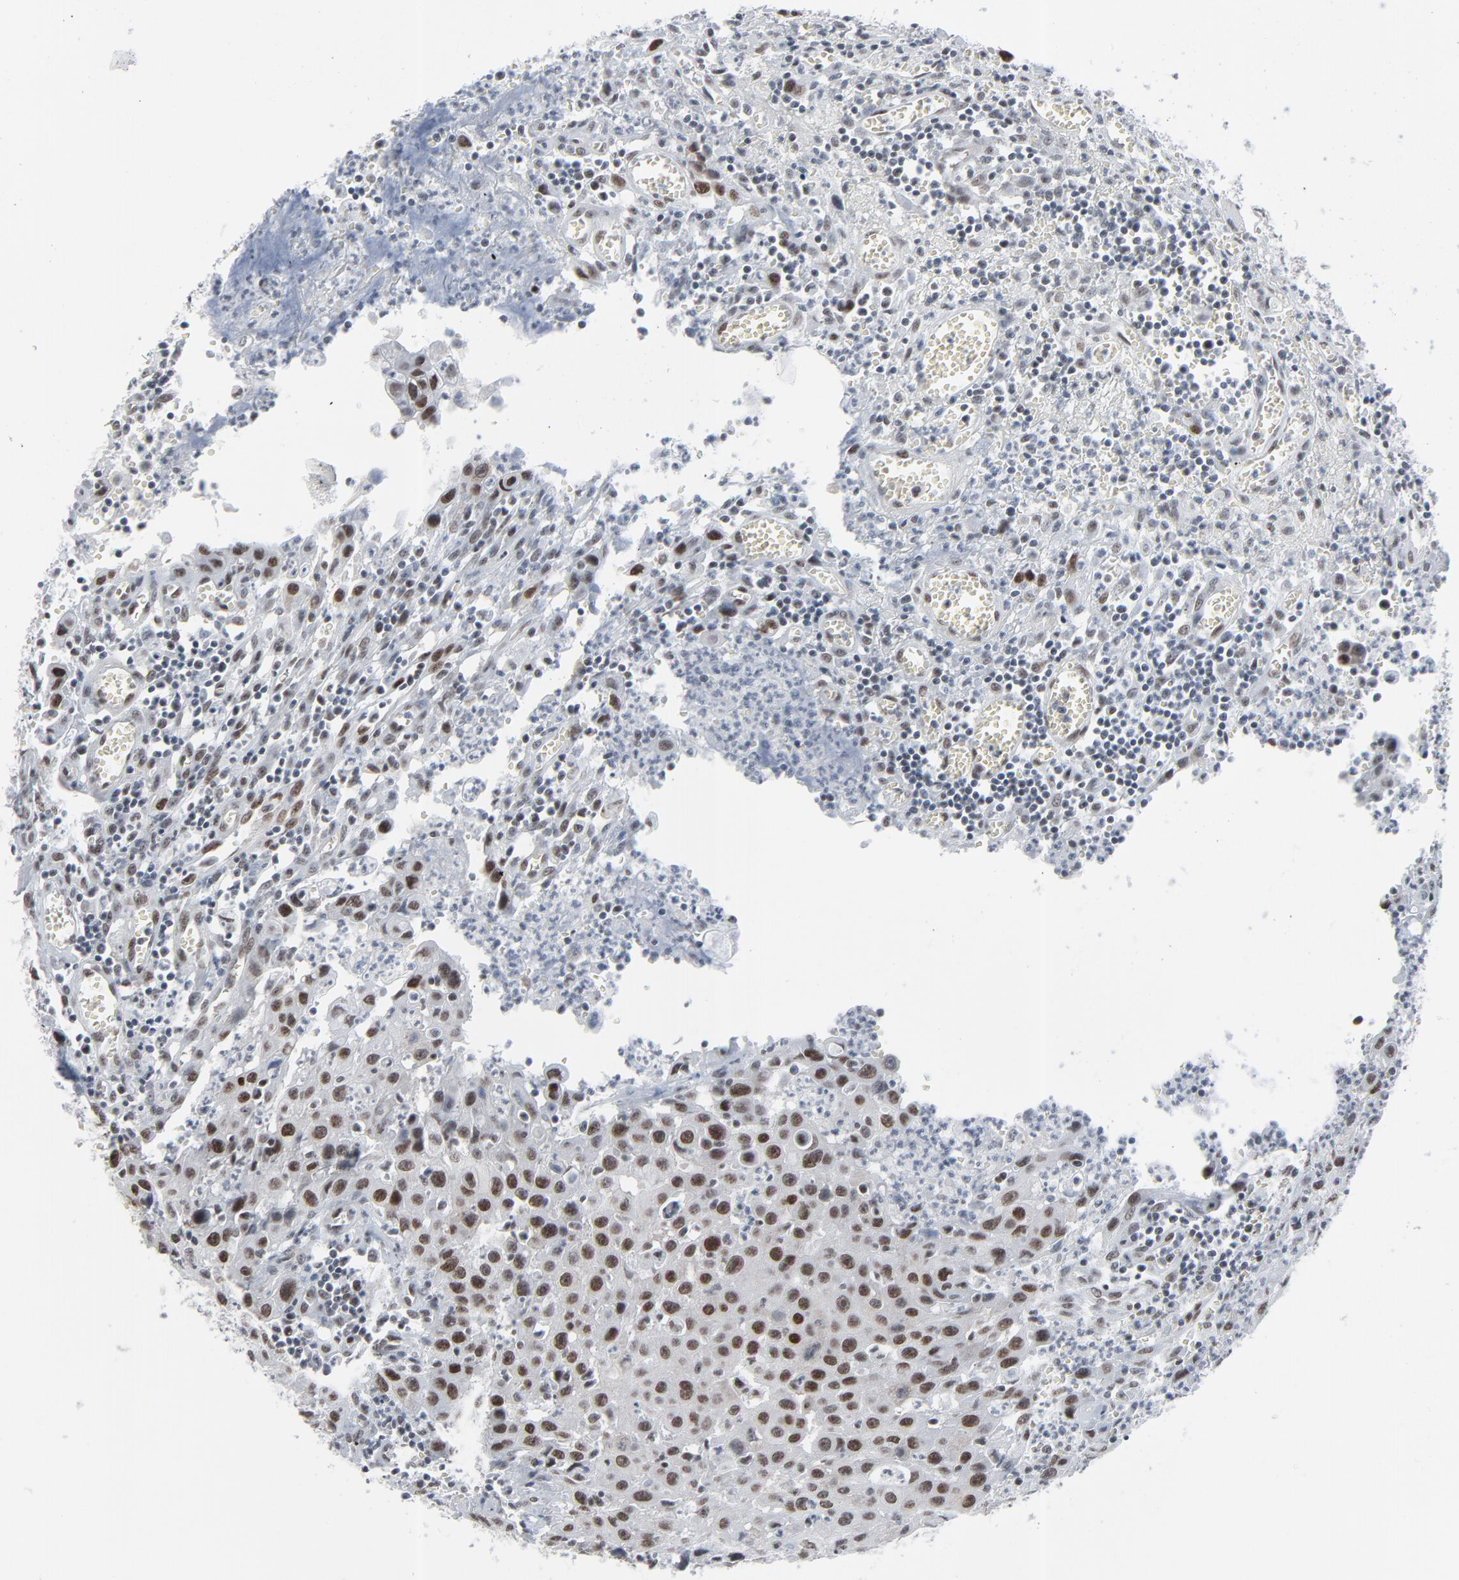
{"staining": {"intensity": "strong", "quantity": ">75%", "location": "nuclear"}, "tissue": "urothelial cancer", "cell_type": "Tumor cells", "image_type": "cancer", "snomed": [{"axis": "morphology", "description": "Urothelial carcinoma, High grade"}, {"axis": "topography", "description": "Urinary bladder"}], "caption": "The image shows a brown stain indicating the presence of a protein in the nuclear of tumor cells in high-grade urothelial carcinoma. Nuclei are stained in blue.", "gene": "FBXO28", "patient": {"sex": "male", "age": 66}}